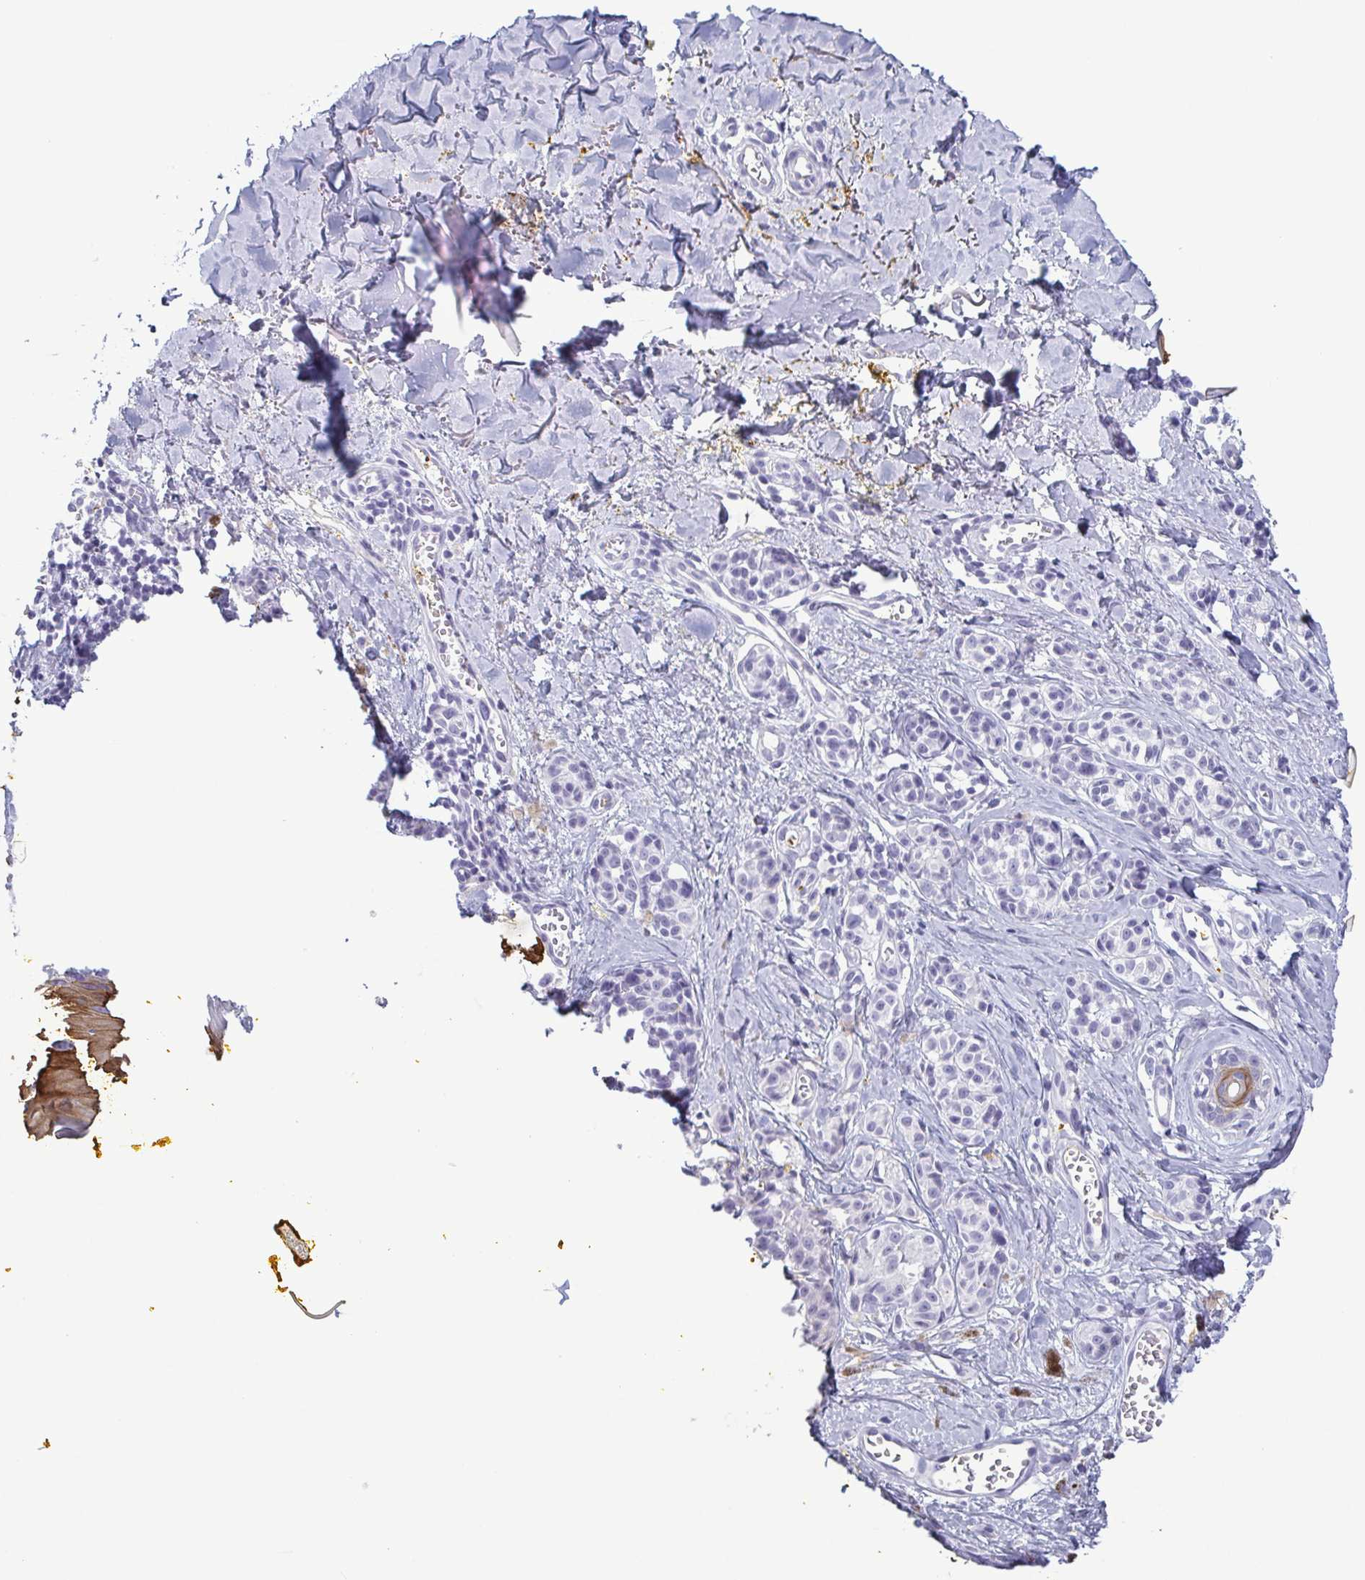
{"staining": {"intensity": "negative", "quantity": "none", "location": "none"}, "tissue": "melanoma", "cell_type": "Tumor cells", "image_type": "cancer", "snomed": [{"axis": "morphology", "description": "Malignant melanoma, NOS"}, {"axis": "topography", "description": "Skin"}], "caption": "Micrograph shows no protein positivity in tumor cells of malignant melanoma tissue.", "gene": "KRT10", "patient": {"sex": "male", "age": 74}}